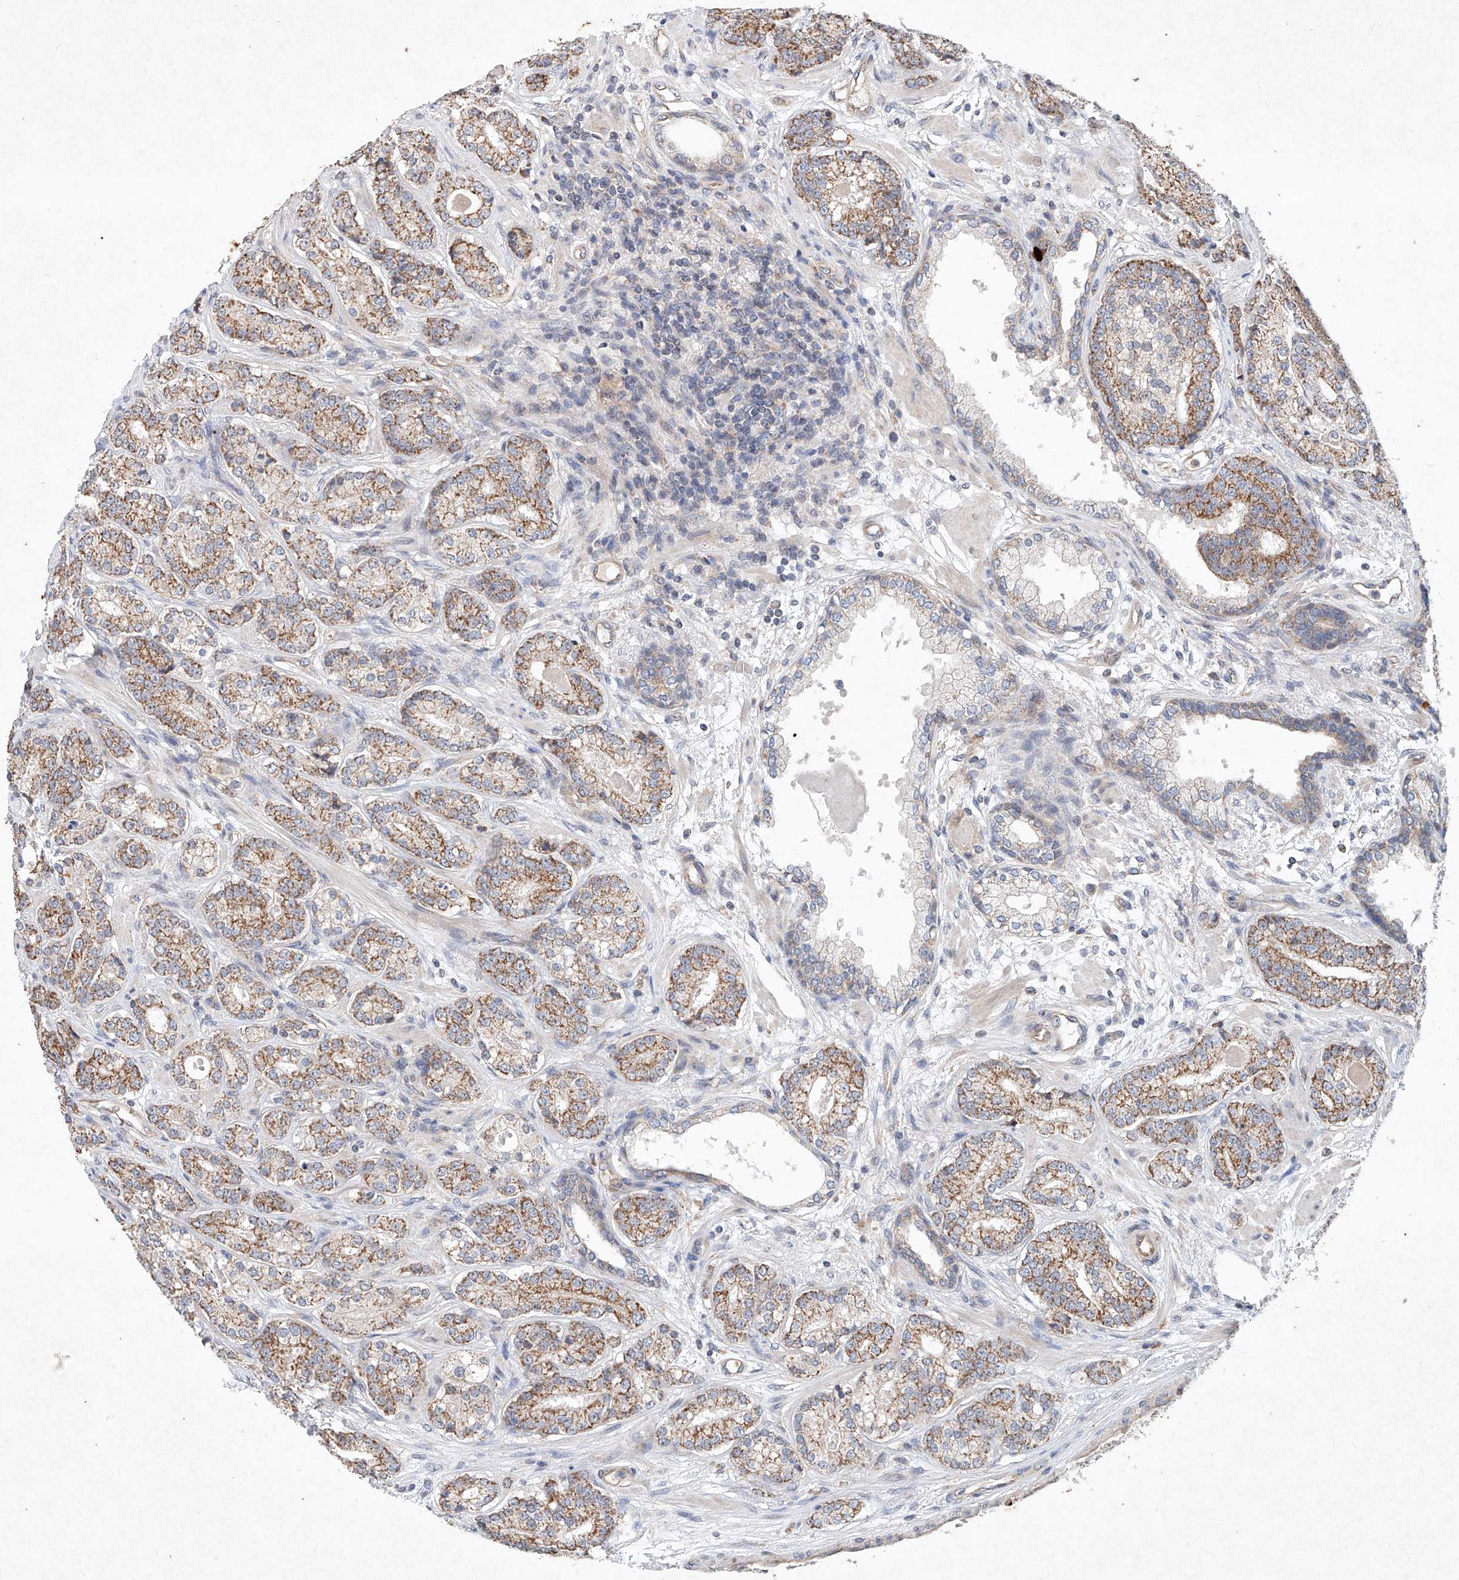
{"staining": {"intensity": "moderate", "quantity": ">75%", "location": "cytoplasmic/membranous"}, "tissue": "prostate cancer", "cell_type": "Tumor cells", "image_type": "cancer", "snomed": [{"axis": "morphology", "description": "Adenocarcinoma, High grade"}, {"axis": "topography", "description": "Prostate"}], "caption": "High-power microscopy captured an immunohistochemistry (IHC) micrograph of prostate adenocarcinoma (high-grade), revealing moderate cytoplasmic/membranous expression in about >75% of tumor cells.", "gene": "FASTK", "patient": {"sex": "male", "age": 61}}